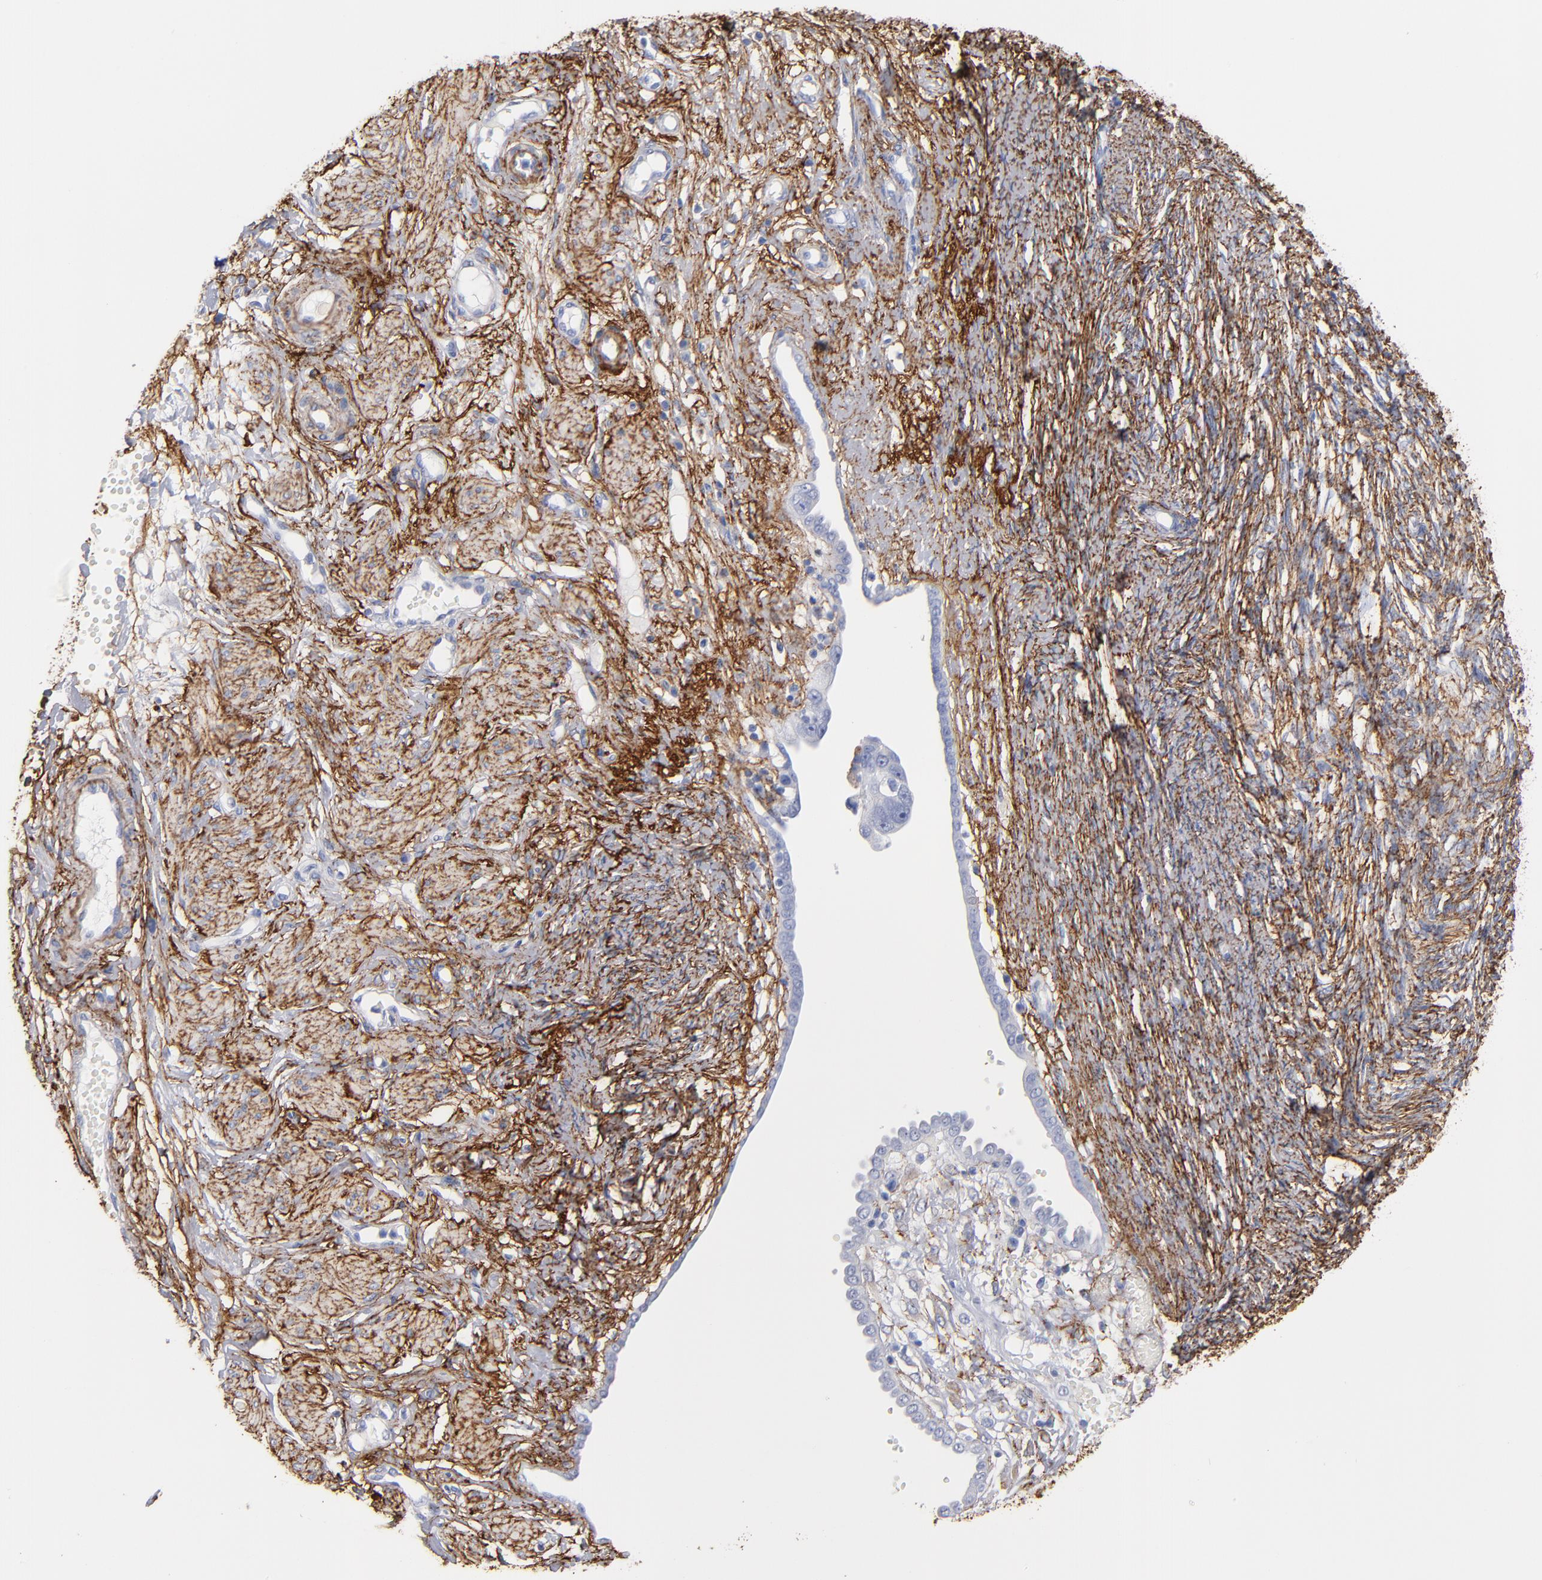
{"staining": {"intensity": "negative", "quantity": "none", "location": "none"}, "tissue": "ovarian cancer", "cell_type": "Tumor cells", "image_type": "cancer", "snomed": [{"axis": "morphology", "description": "Normal tissue, NOS"}, {"axis": "morphology", "description": "Cystadenocarcinoma, serous, NOS"}, {"axis": "topography", "description": "Ovary"}], "caption": "Human ovarian cancer stained for a protein using immunohistochemistry reveals no expression in tumor cells.", "gene": "EMILIN1", "patient": {"sex": "female", "age": 62}}